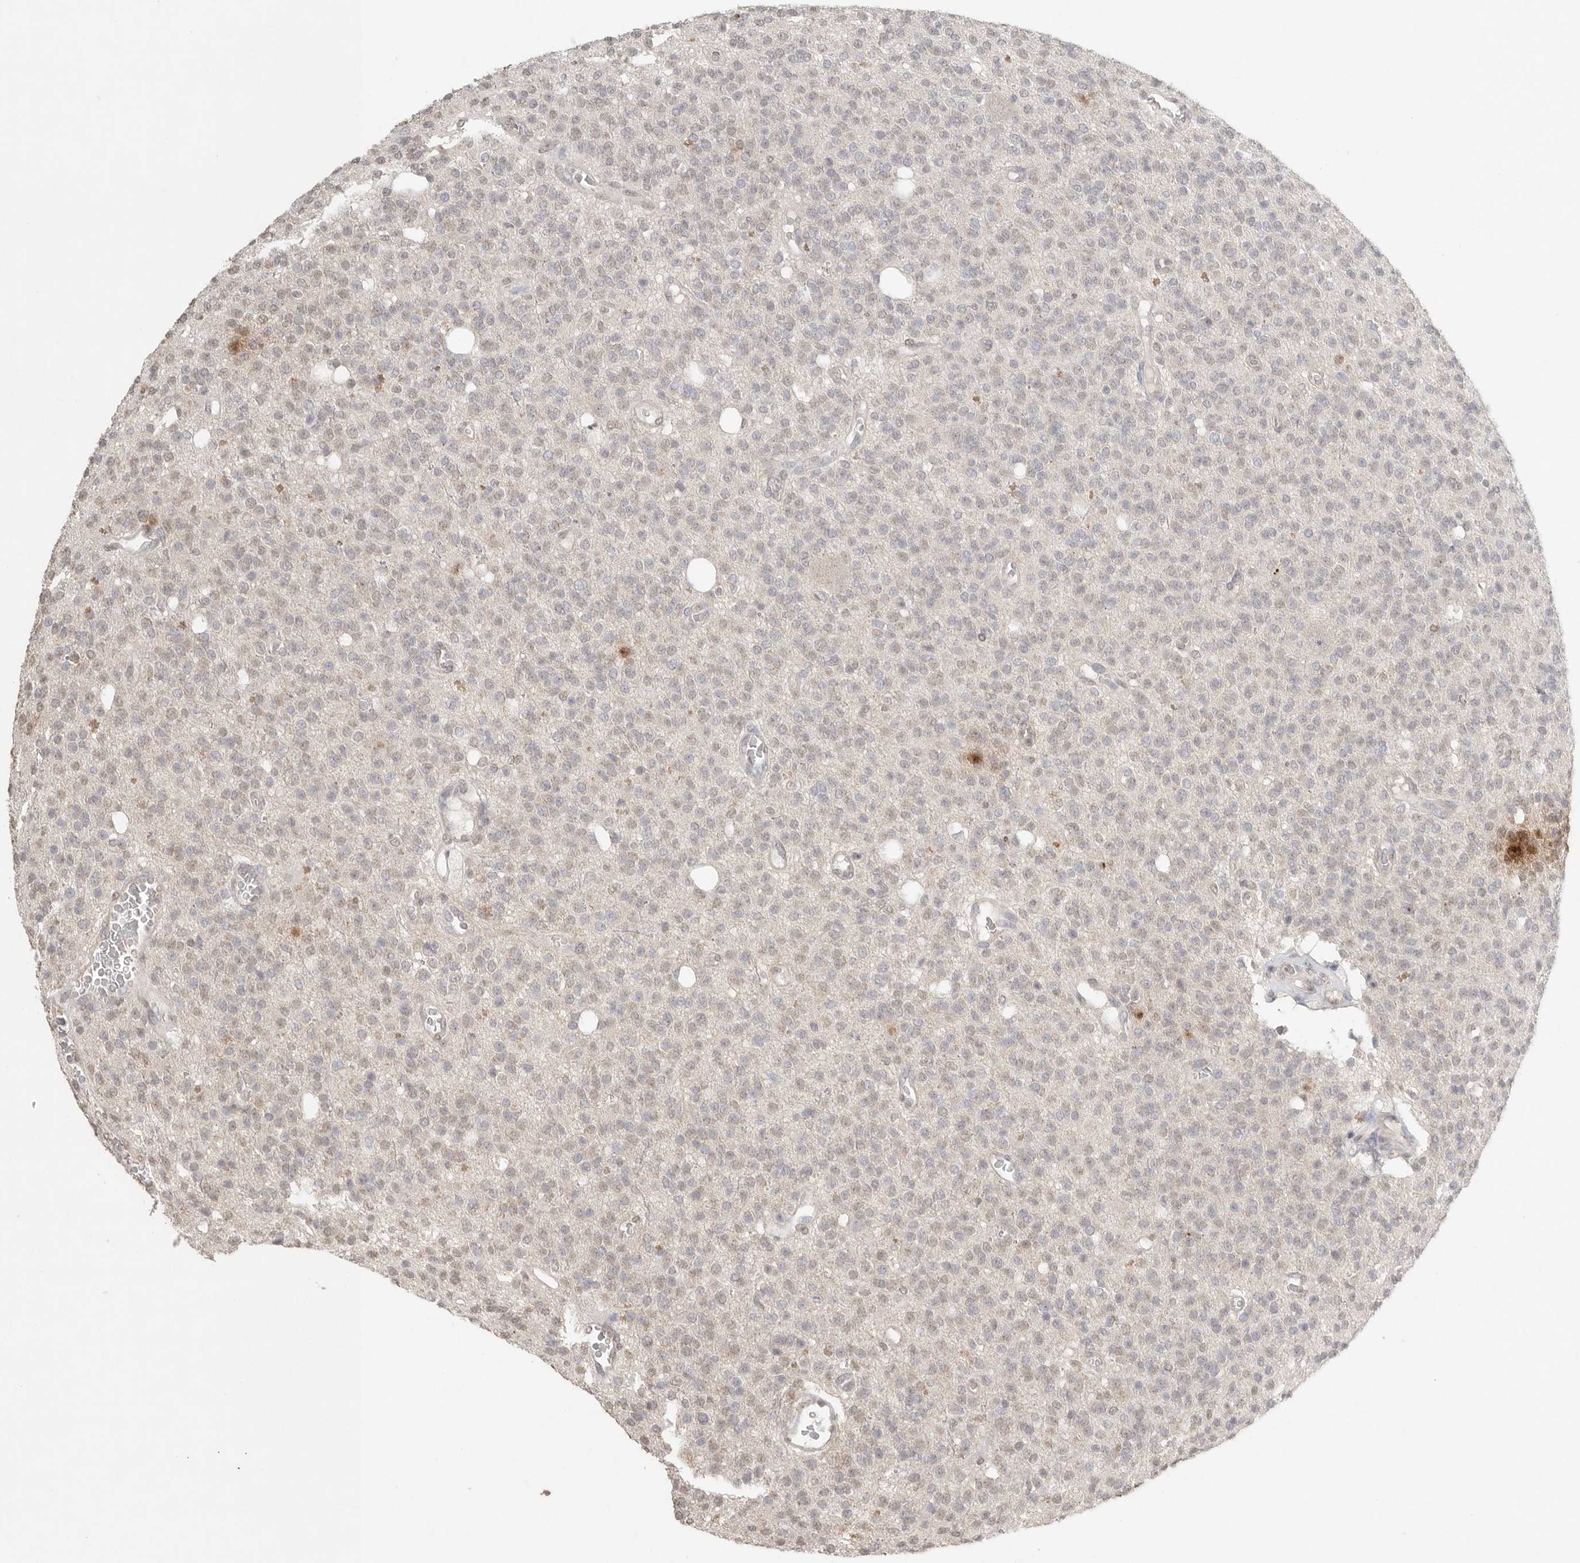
{"staining": {"intensity": "weak", "quantity": "<25%", "location": "nuclear"}, "tissue": "glioma", "cell_type": "Tumor cells", "image_type": "cancer", "snomed": [{"axis": "morphology", "description": "Glioma, malignant, High grade"}, {"axis": "topography", "description": "Brain"}], "caption": "Immunohistochemical staining of human glioma exhibits no significant positivity in tumor cells.", "gene": "KLK5", "patient": {"sex": "male", "age": 34}}